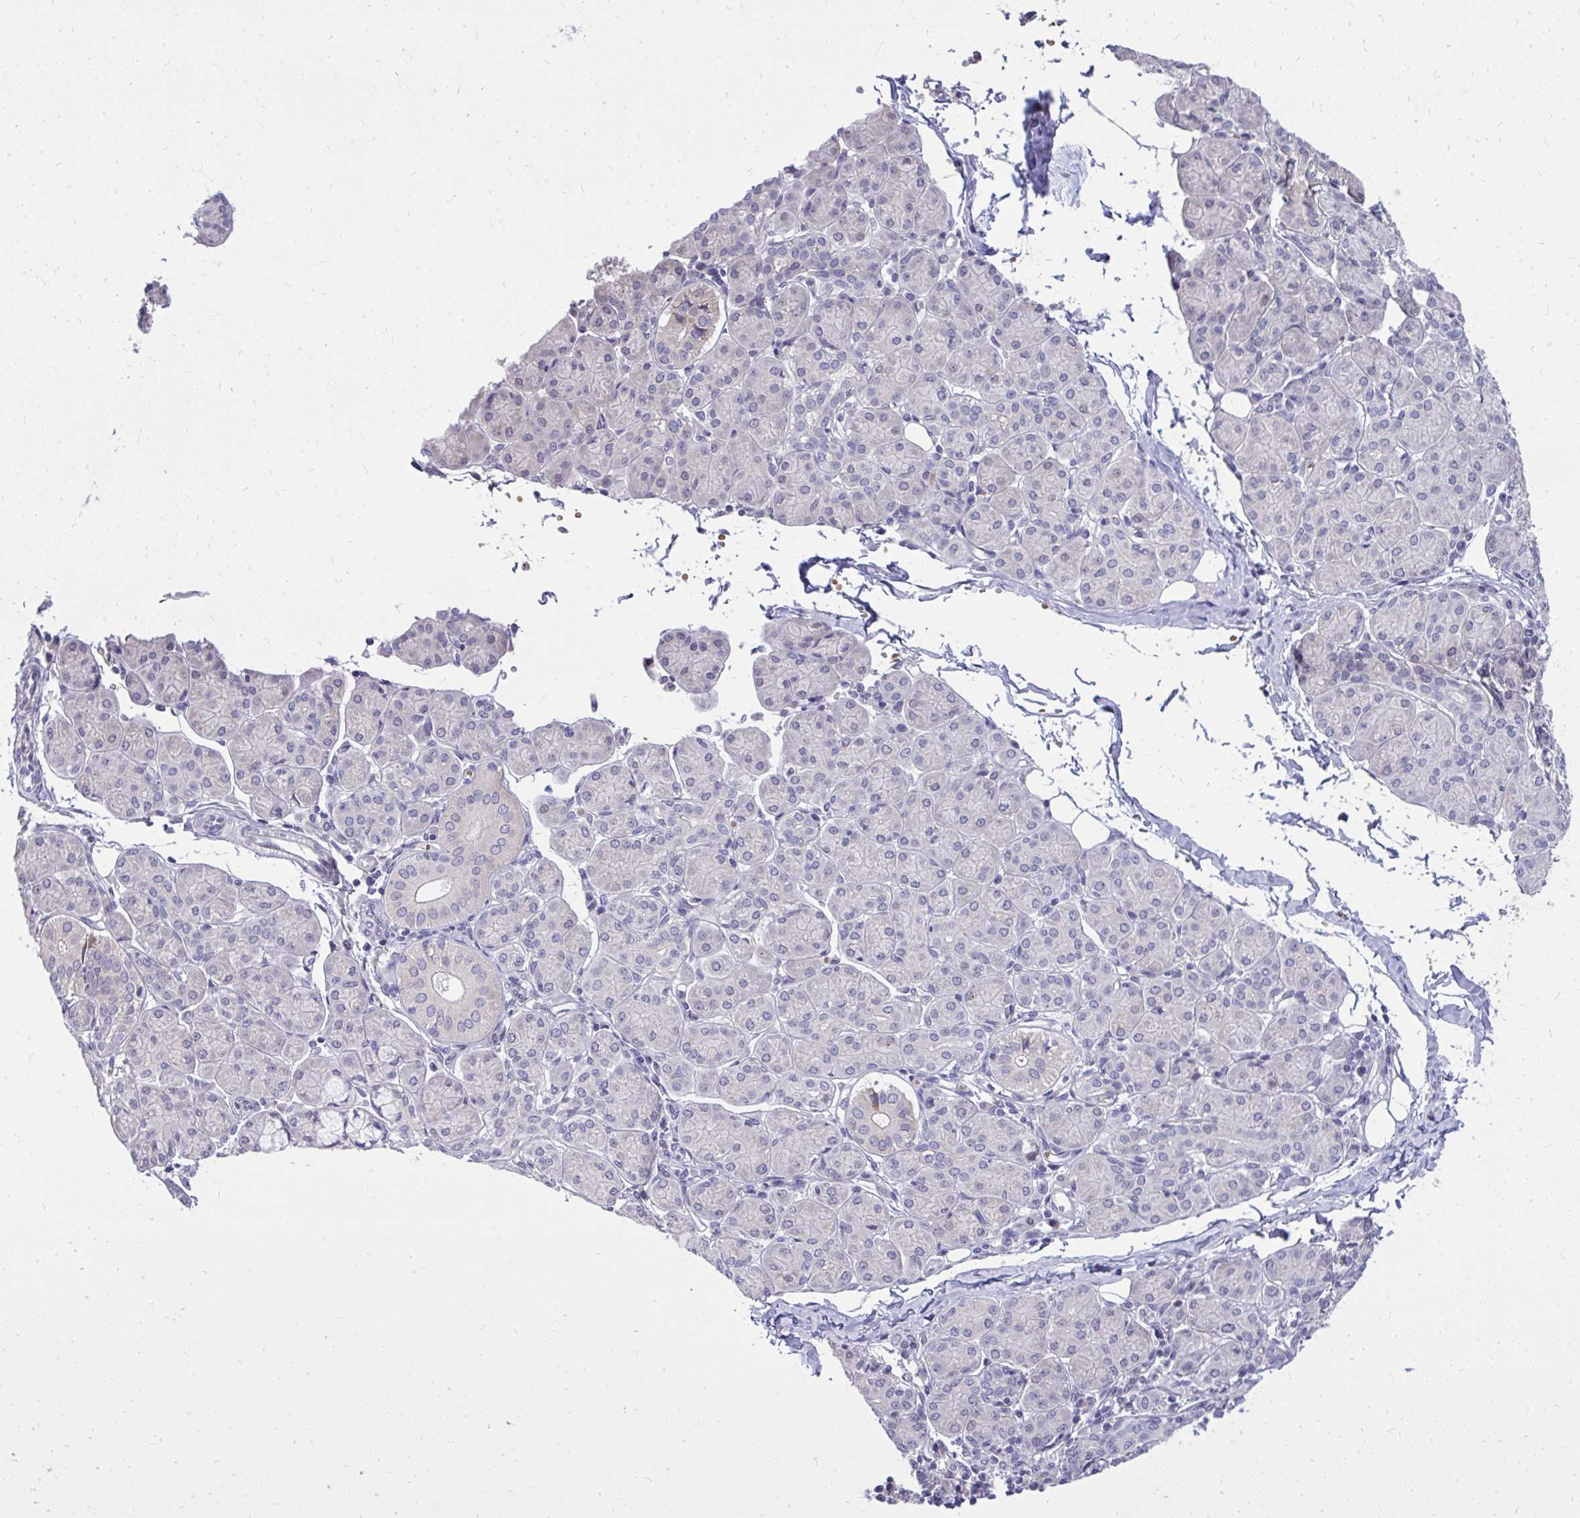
{"staining": {"intensity": "weak", "quantity": "<25%", "location": "cytoplasmic/membranous"}, "tissue": "salivary gland", "cell_type": "Glandular cells", "image_type": "normal", "snomed": [{"axis": "morphology", "description": "Normal tissue, NOS"}, {"axis": "morphology", "description": "Inflammation, NOS"}, {"axis": "topography", "description": "Lymph node"}, {"axis": "topography", "description": "Salivary gland"}], "caption": "Immunohistochemistry image of unremarkable human salivary gland stained for a protein (brown), which displays no staining in glandular cells.", "gene": "DPY19L1", "patient": {"sex": "male", "age": 3}}